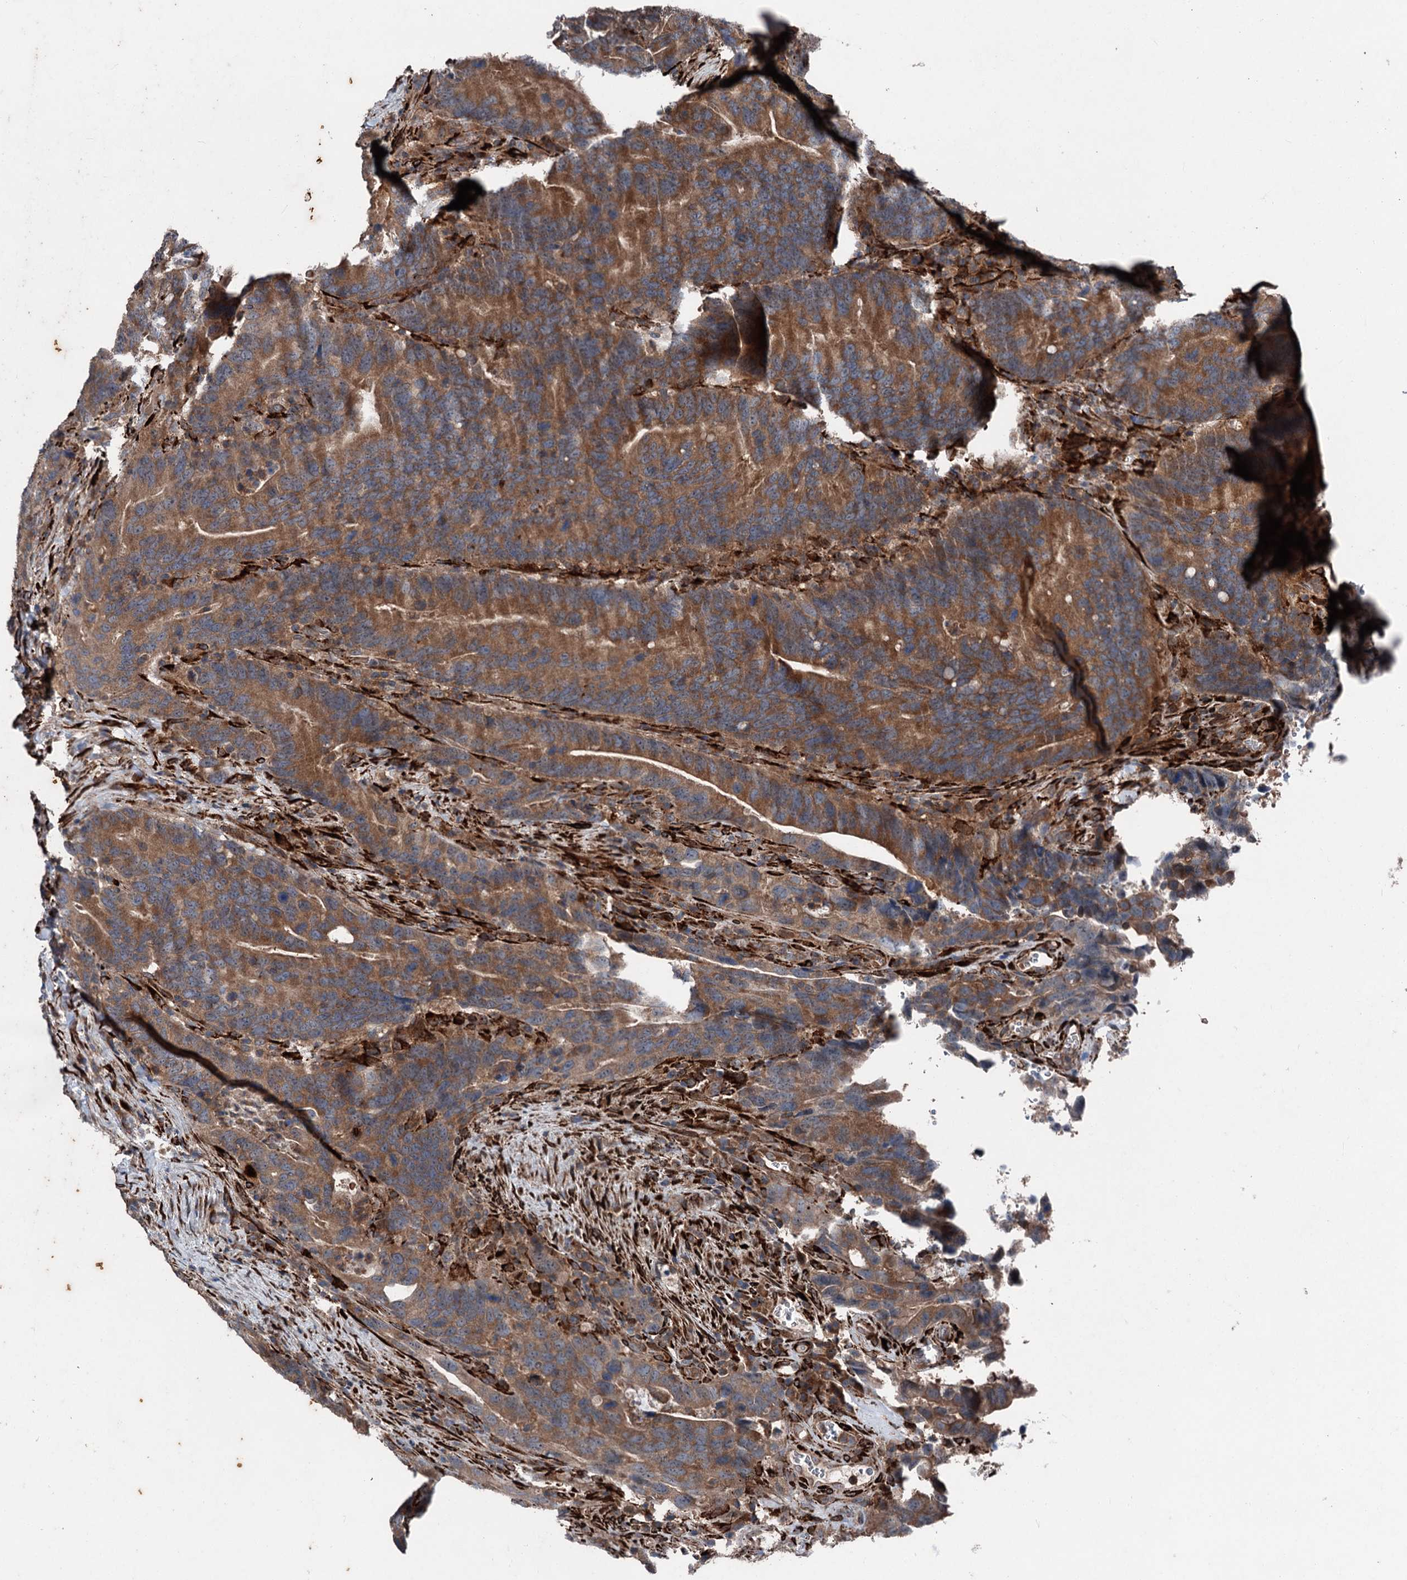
{"staining": {"intensity": "moderate", "quantity": ">75%", "location": "cytoplasmic/membranous"}, "tissue": "colorectal cancer", "cell_type": "Tumor cells", "image_type": "cancer", "snomed": [{"axis": "morphology", "description": "Adenocarcinoma, NOS"}, {"axis": "topography", "description": "Colon"}], "caption": "Immunohistochemistry of human colorectal cancer demonstrates medium levels of moderate cytoplasmic/membranous expression in approximately >75% of tumor cells.", "gene": "DDIAS", "patient": {"sex": "female", "age": 66}}